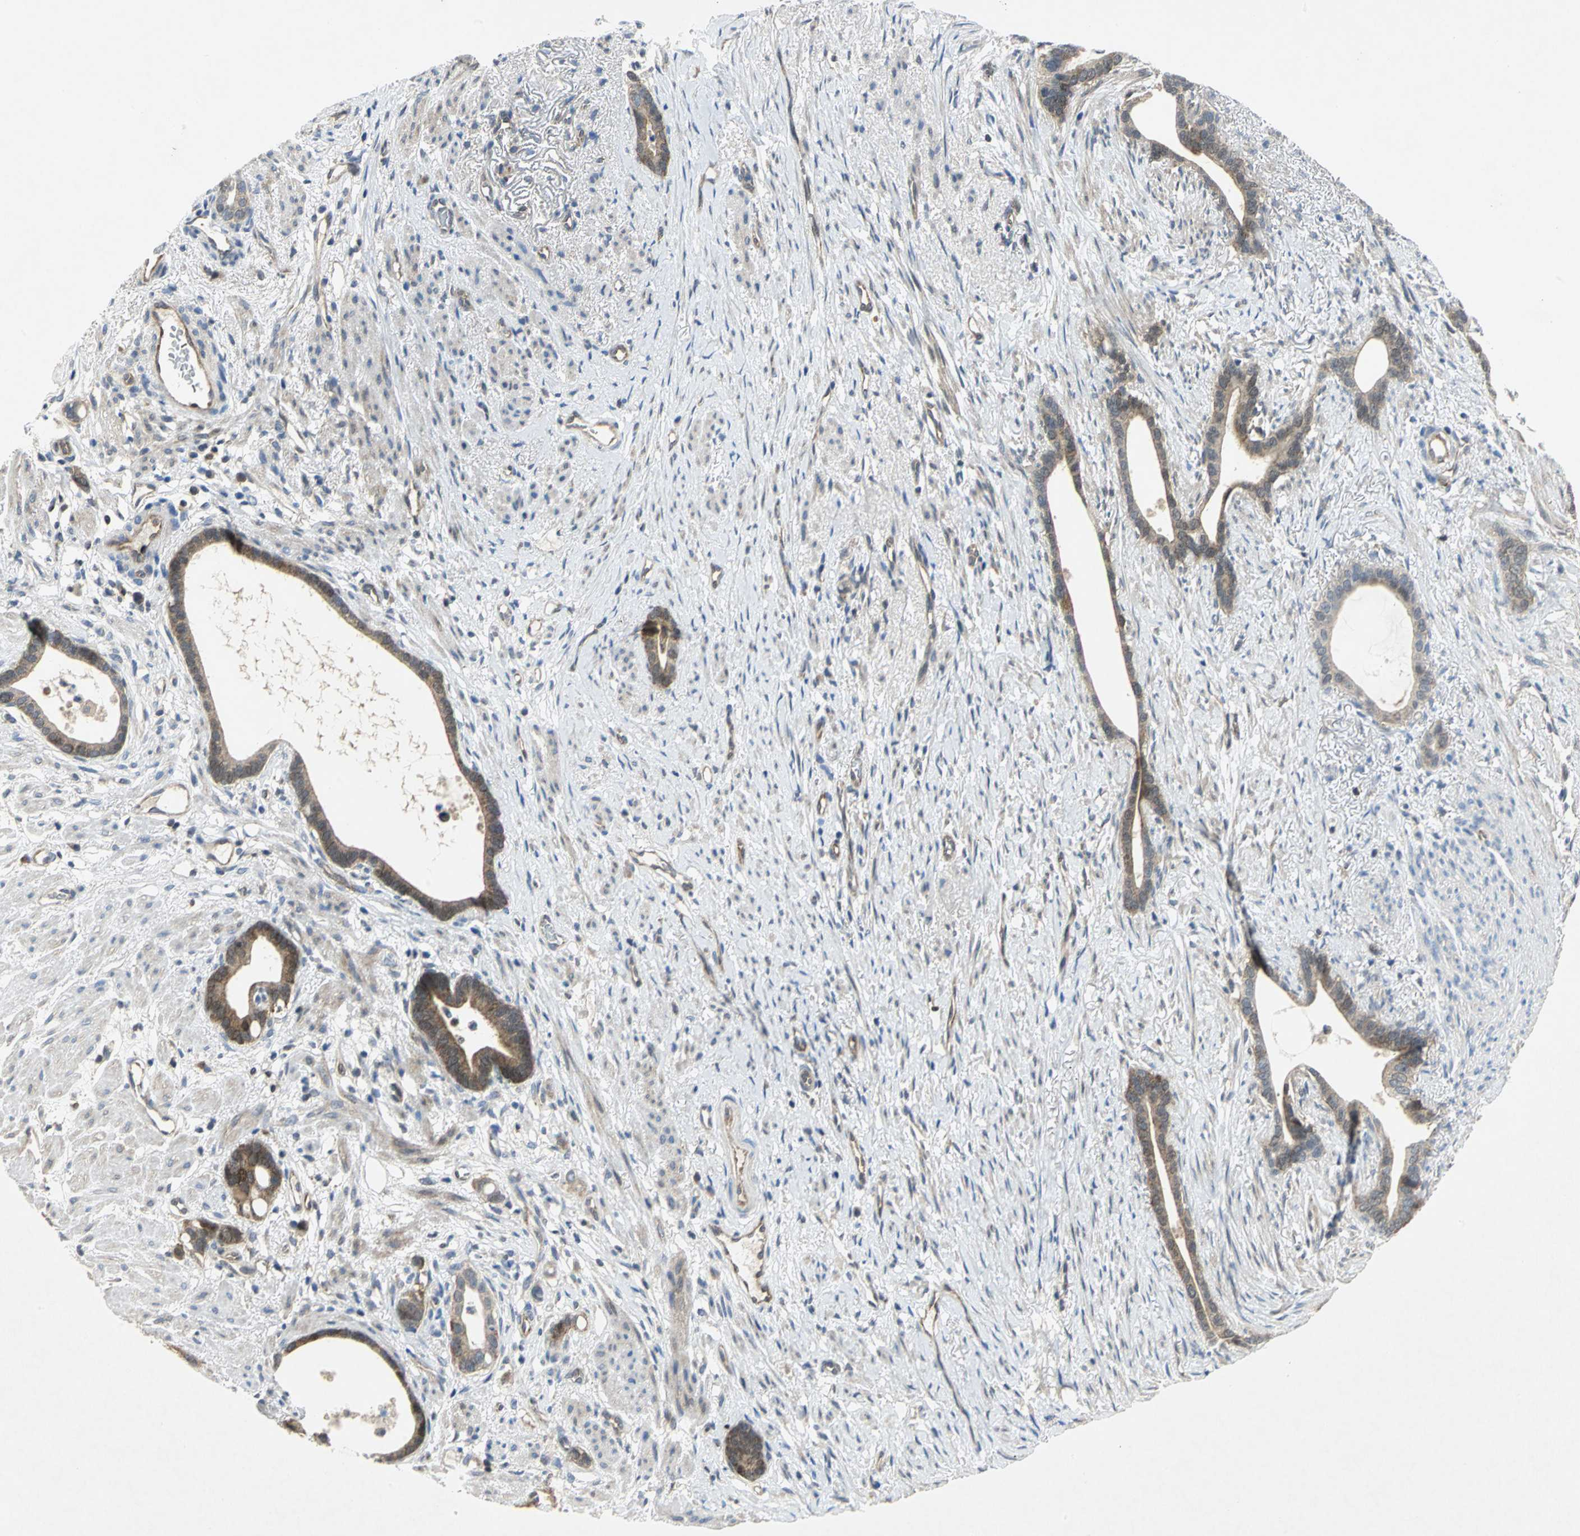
{"staining": {"intensity": "moderate", "quantity": ">75%", "location": "cytoplasmic/membranous"}, "tissue": "stomach cancer", "cell_type": "Tumor cells", "image_type": "cancer", "snomed": [{"axis": "morphology", "description": "Adenocarcinoma, NOS"}, {"axis": "topography", "description": "Stomach"}], "caption": "This micrograph exhibits adenocarcinoma (stomach) stained with immunohistochemistry to label a protein in brown. The cytoplasmic/membranous of tumor cells show moderate positivity for the protein. Nuclei are counter-stained blue.", "gene": "PPIA", "patient": {"sex": "female", "age": 75}}